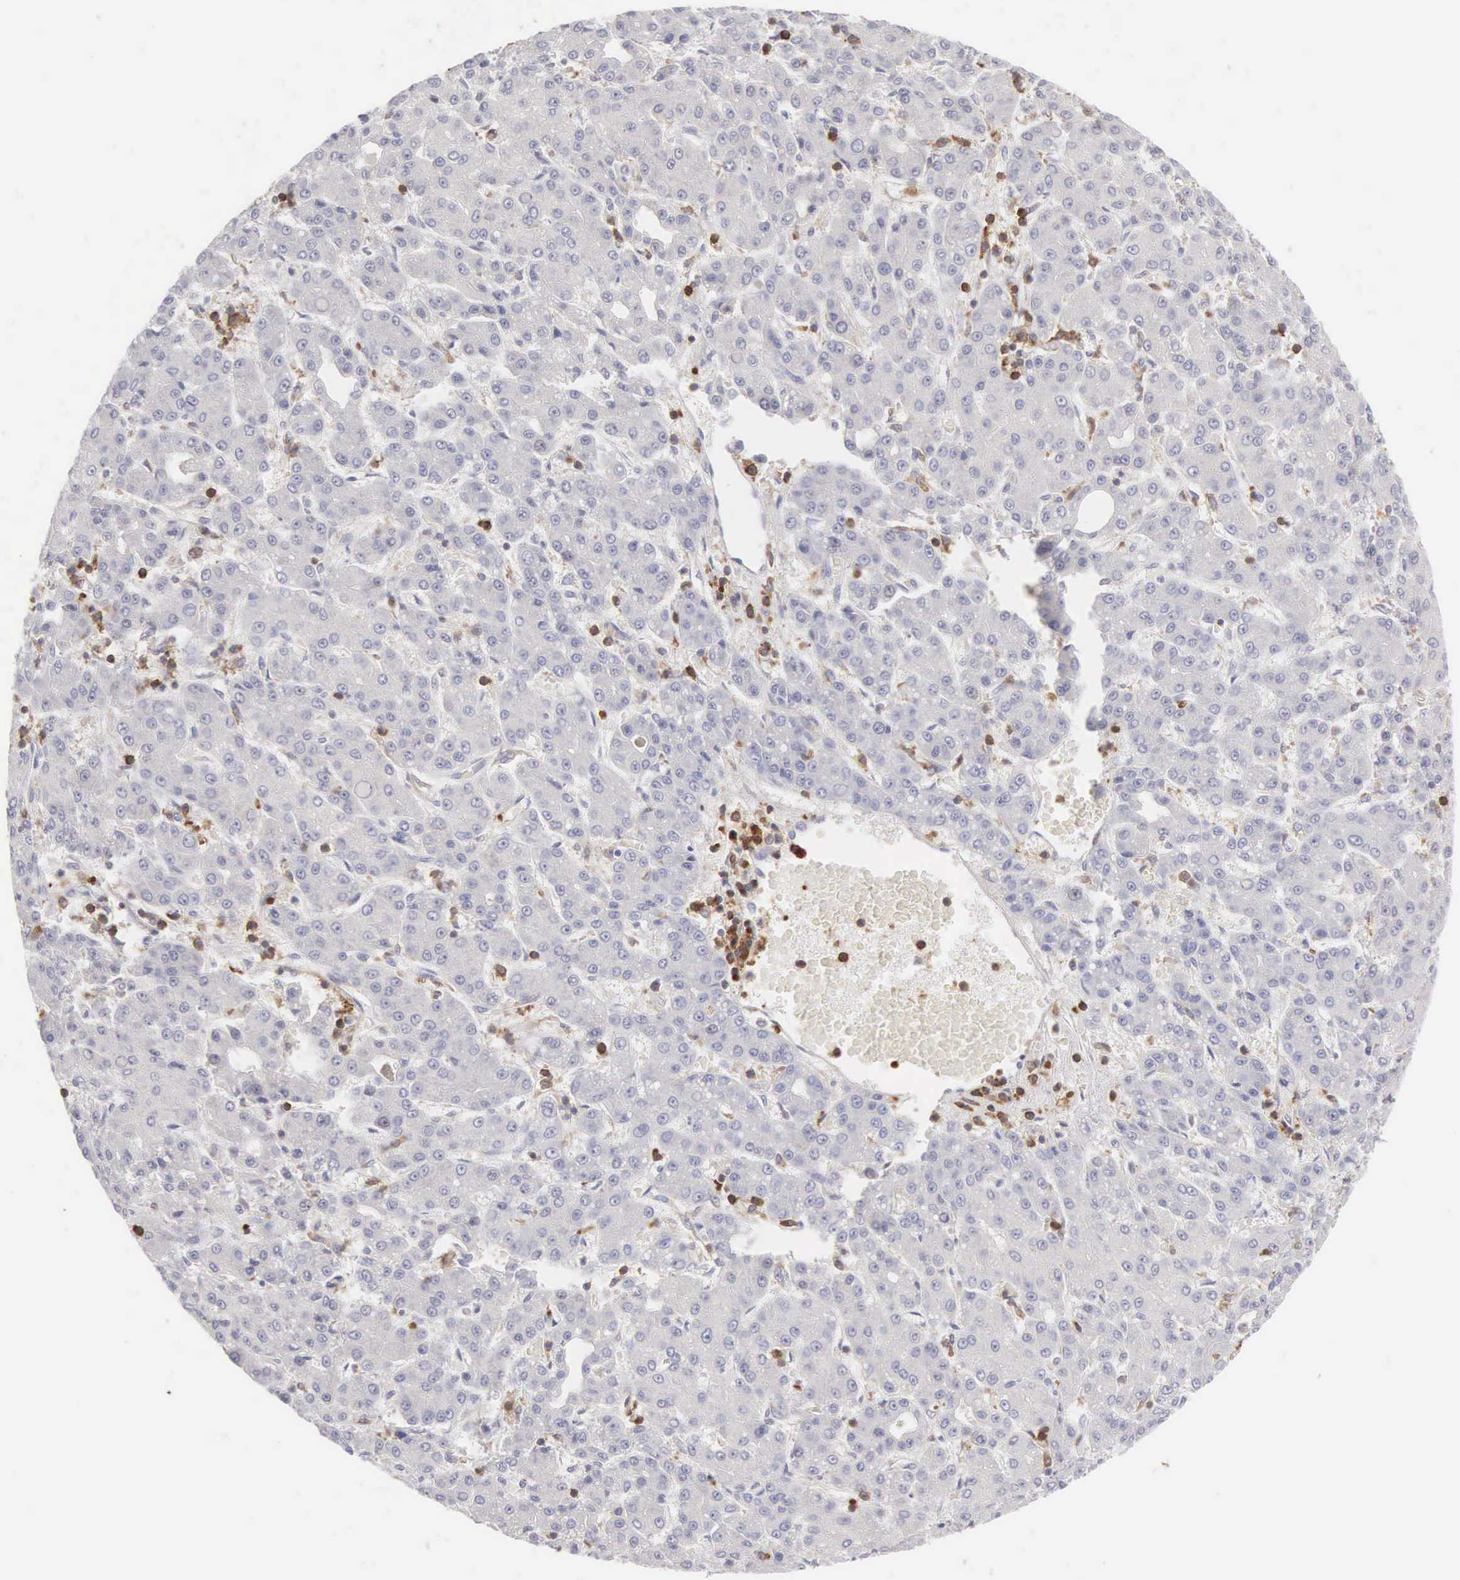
{"staining": {"intensity": "negative", "quantity": "none", "location": "none"}, "tissue": "liver cancer", "cell_type": "Tumor cells", "image_type": "cancer", "snomed": [{"axis": "morphology", "description": "Carcinoma, Hepatocellular, NOS"}, {"axis": "topography", "description": "Liver"}], "caption": "High power microscopy histopathology image of an immunohistochemistry micrograph of liver cancer (hepatocellular carcinoma), revealing no significant staining in tumor cells. The staining is performed using DAB brown chromogen with nuclei counter-stained in using hematoxylin.", "gene": "SH3BP1", "patient": {"sex": "male", "age": 69}}